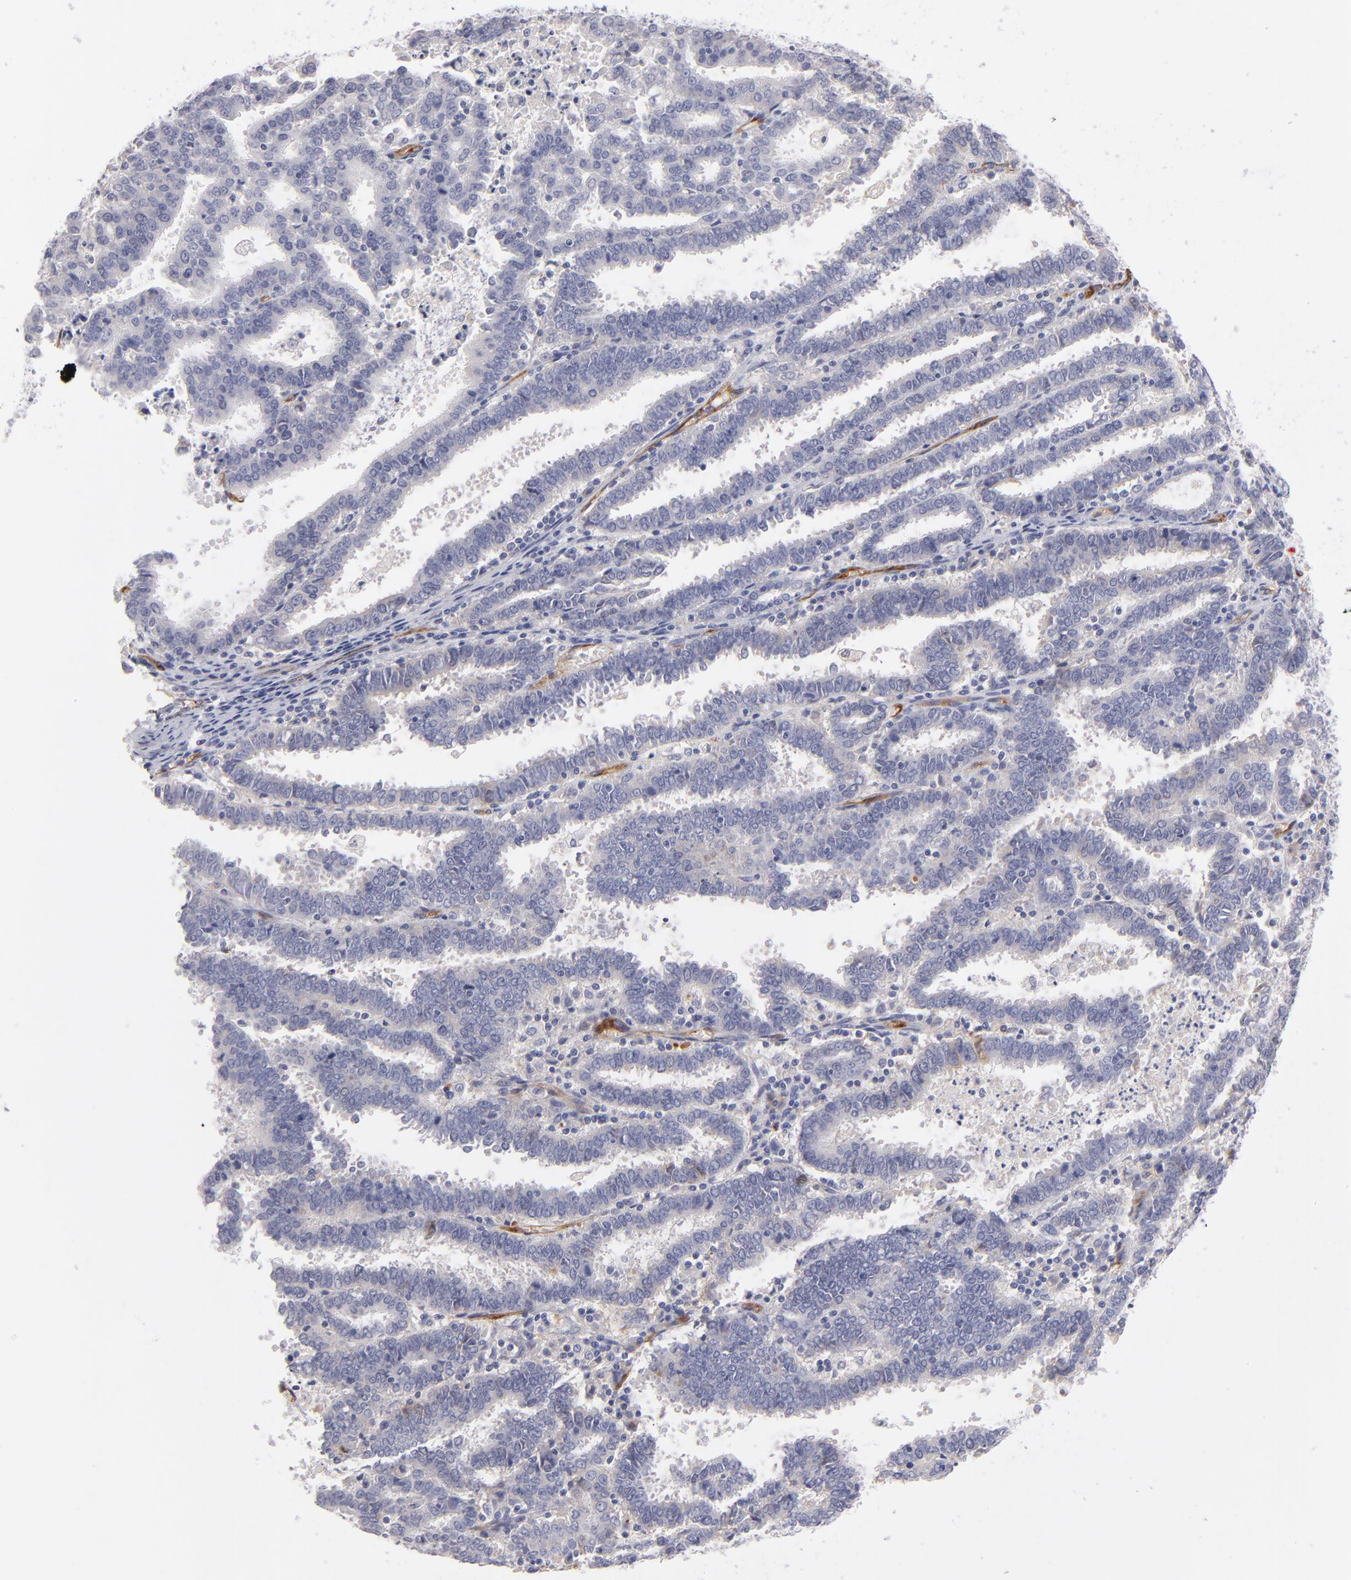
{"staining": {"intensity": "negative", "quantity": "none", "location": "none"}, "tissue": "endometrial cancer", "cell_type": "Tumor cells", "image_type": "cancer", "snomed": [{"axis": "morphology", "description": "Adenocarcinoma, NOS"}, {"axis": "topography", "description": "Uterus"}], "caption": "Protein analysis of endometrial cancer (adenocarcinoma) displays no significant staining in tumor cells. (DAB (3,3'-diaminobenzidine) immunohistochemistry with hematoxylin counter stain).", "gene": "PLVAP", "patient": {"sex": "female", "age": 83}}